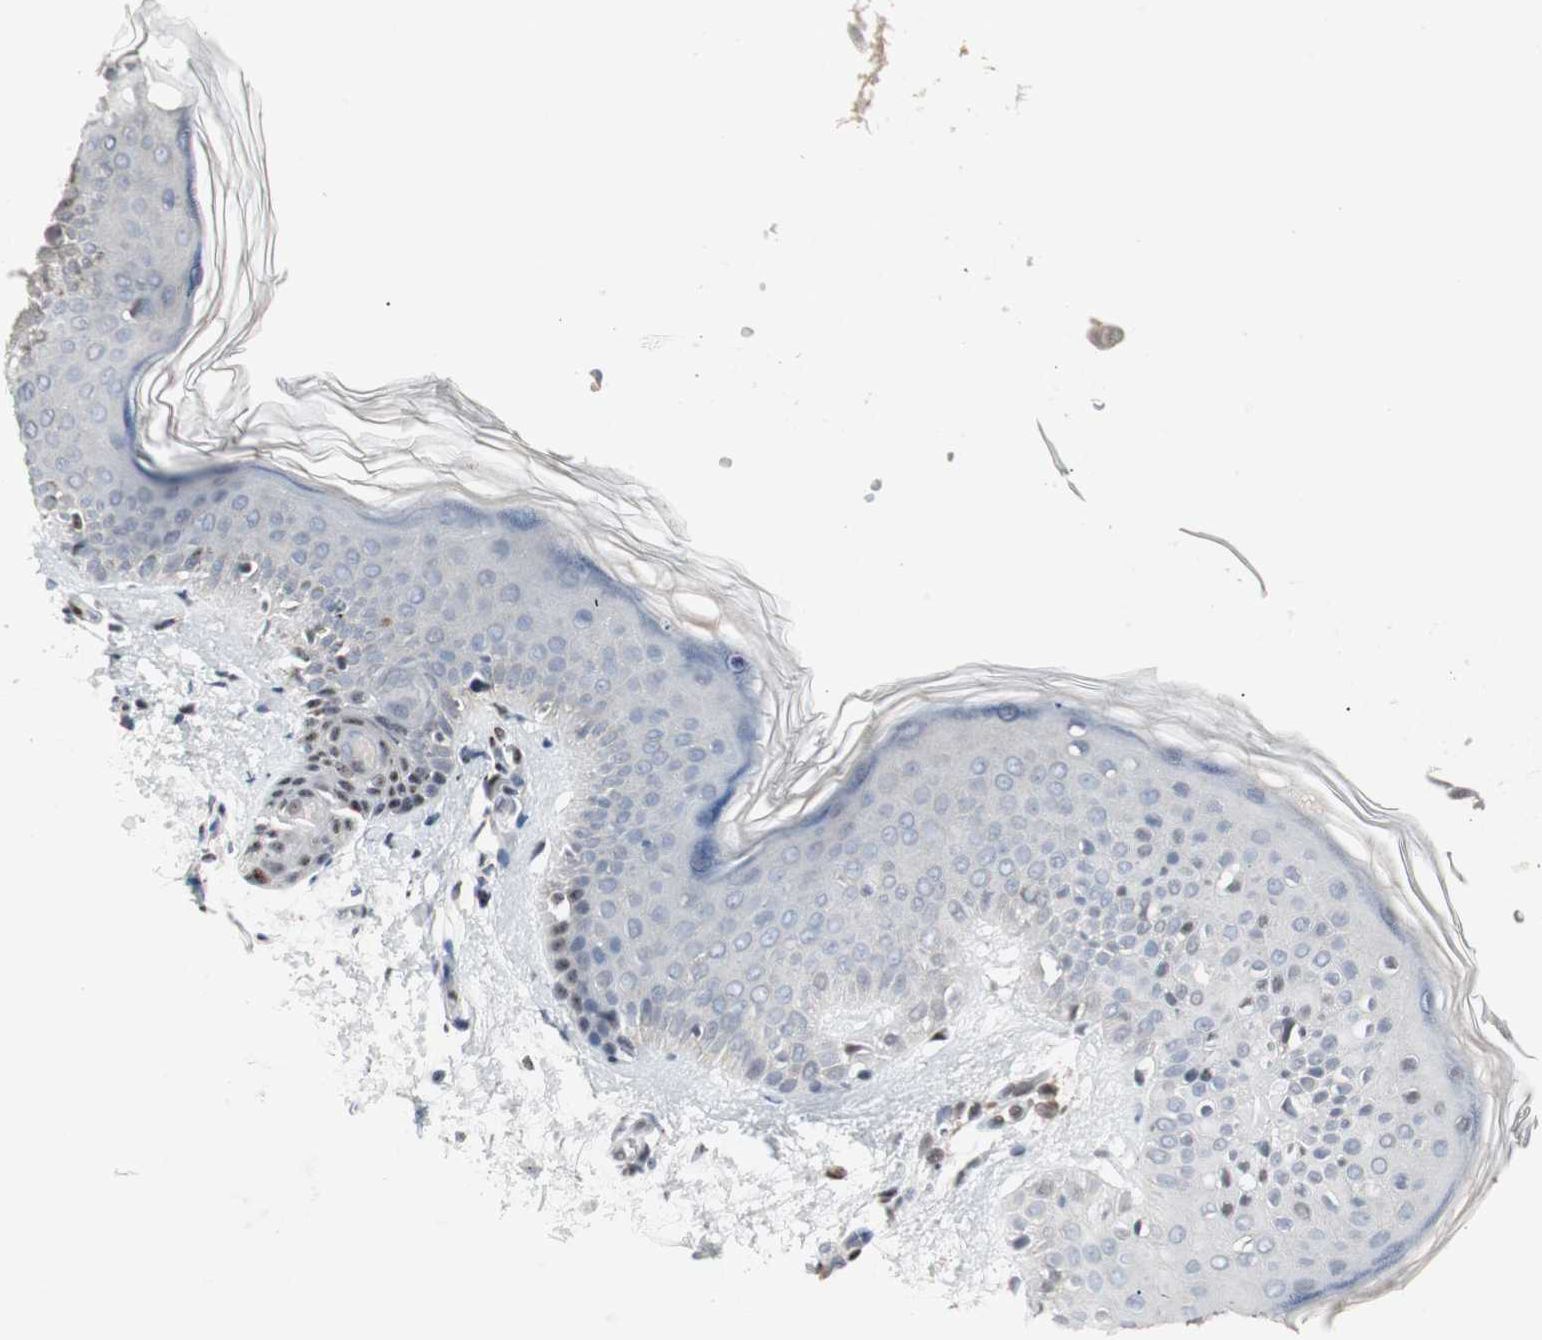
{"staining": {"intensity": "negative", "quantity": "none", "location": "none"}, "tissue": "skin", "cell_type": "Keratinocytes", "image_type": "normal", "snomed": [{"axis": "morphology", "description": "Normal tissue, NOS"}, {"axis": "topography", "description": "Skin"}], "caption": "The histopathology image demonstrates no significant positivity in keratinocytes of skin. (Brightfield microscopy of DAB (3,3'-diaminobenzidine) immunohistochemistry (IHC) at high magnification).", "gene": "GRK2", "patient": {"sex": "female", "age": 56}}